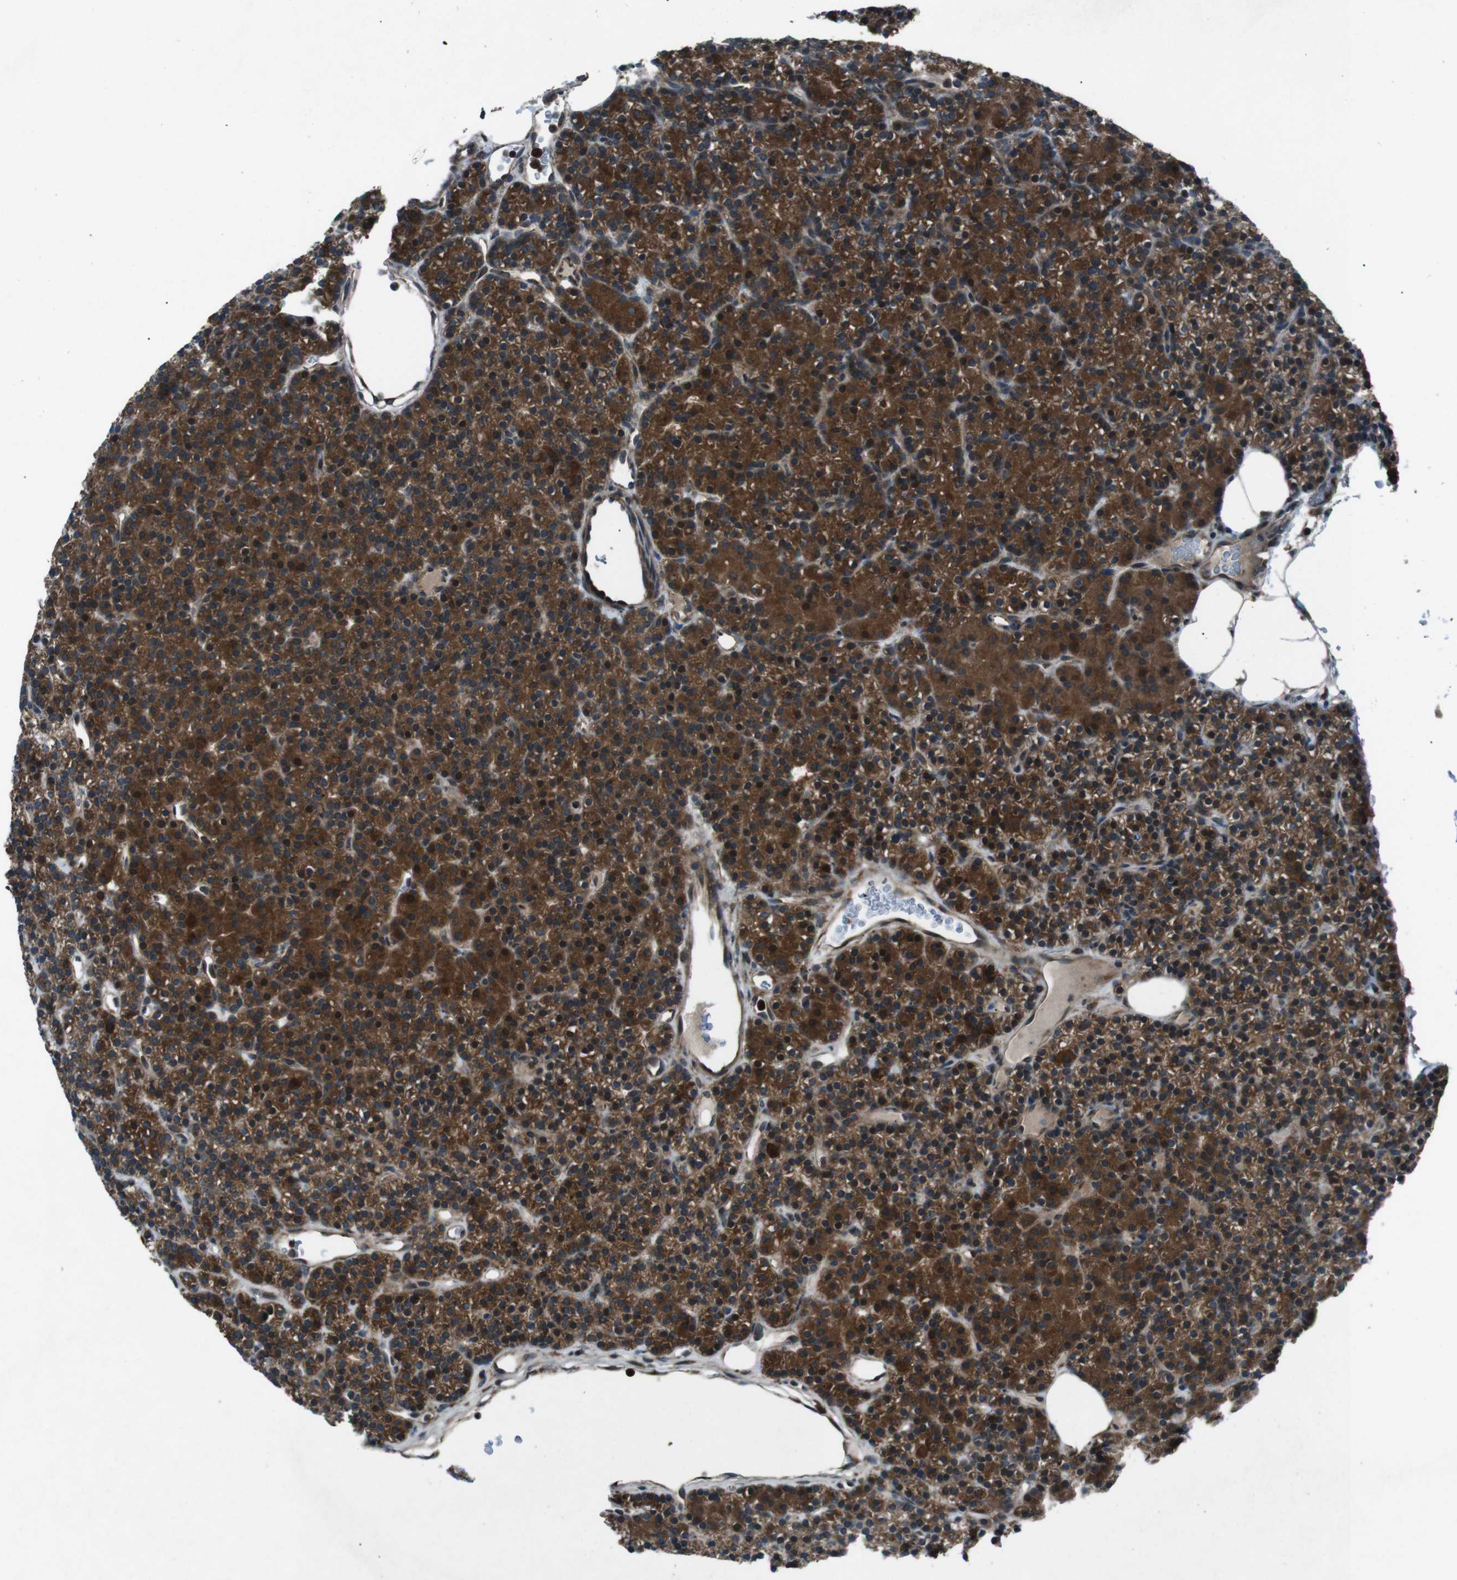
{"staining": {"intensity": "strong", "quantity": ">75%", "location": "cytoplasmic/membranous"}, "tissue": "parathyroid gland", "cell_type": "Glandular cells", "image_type": "normal", "snomed": [{"axis": "morphology", "description": "Normal tissue, NOS"}, {"axis": "morphology", "description": "Hyperplasia, NOS"}, {"axis": "topography", "description": "Parathyroid gland"}], "caption": "Immunohistochemical staining of unremarkable human parathyroid gland shows high levels of strong cytoplasmic/membranous staining in approximately >75% of glandular cells. The staining is performed using DAB (3,3'-diaminobenzidine) brown chromogen to label protein expression. The nuclei are counter-stained blue using hematoxylin.", "gene": "SLC27A4", "patient": {"sex": "male", "age": 44}}